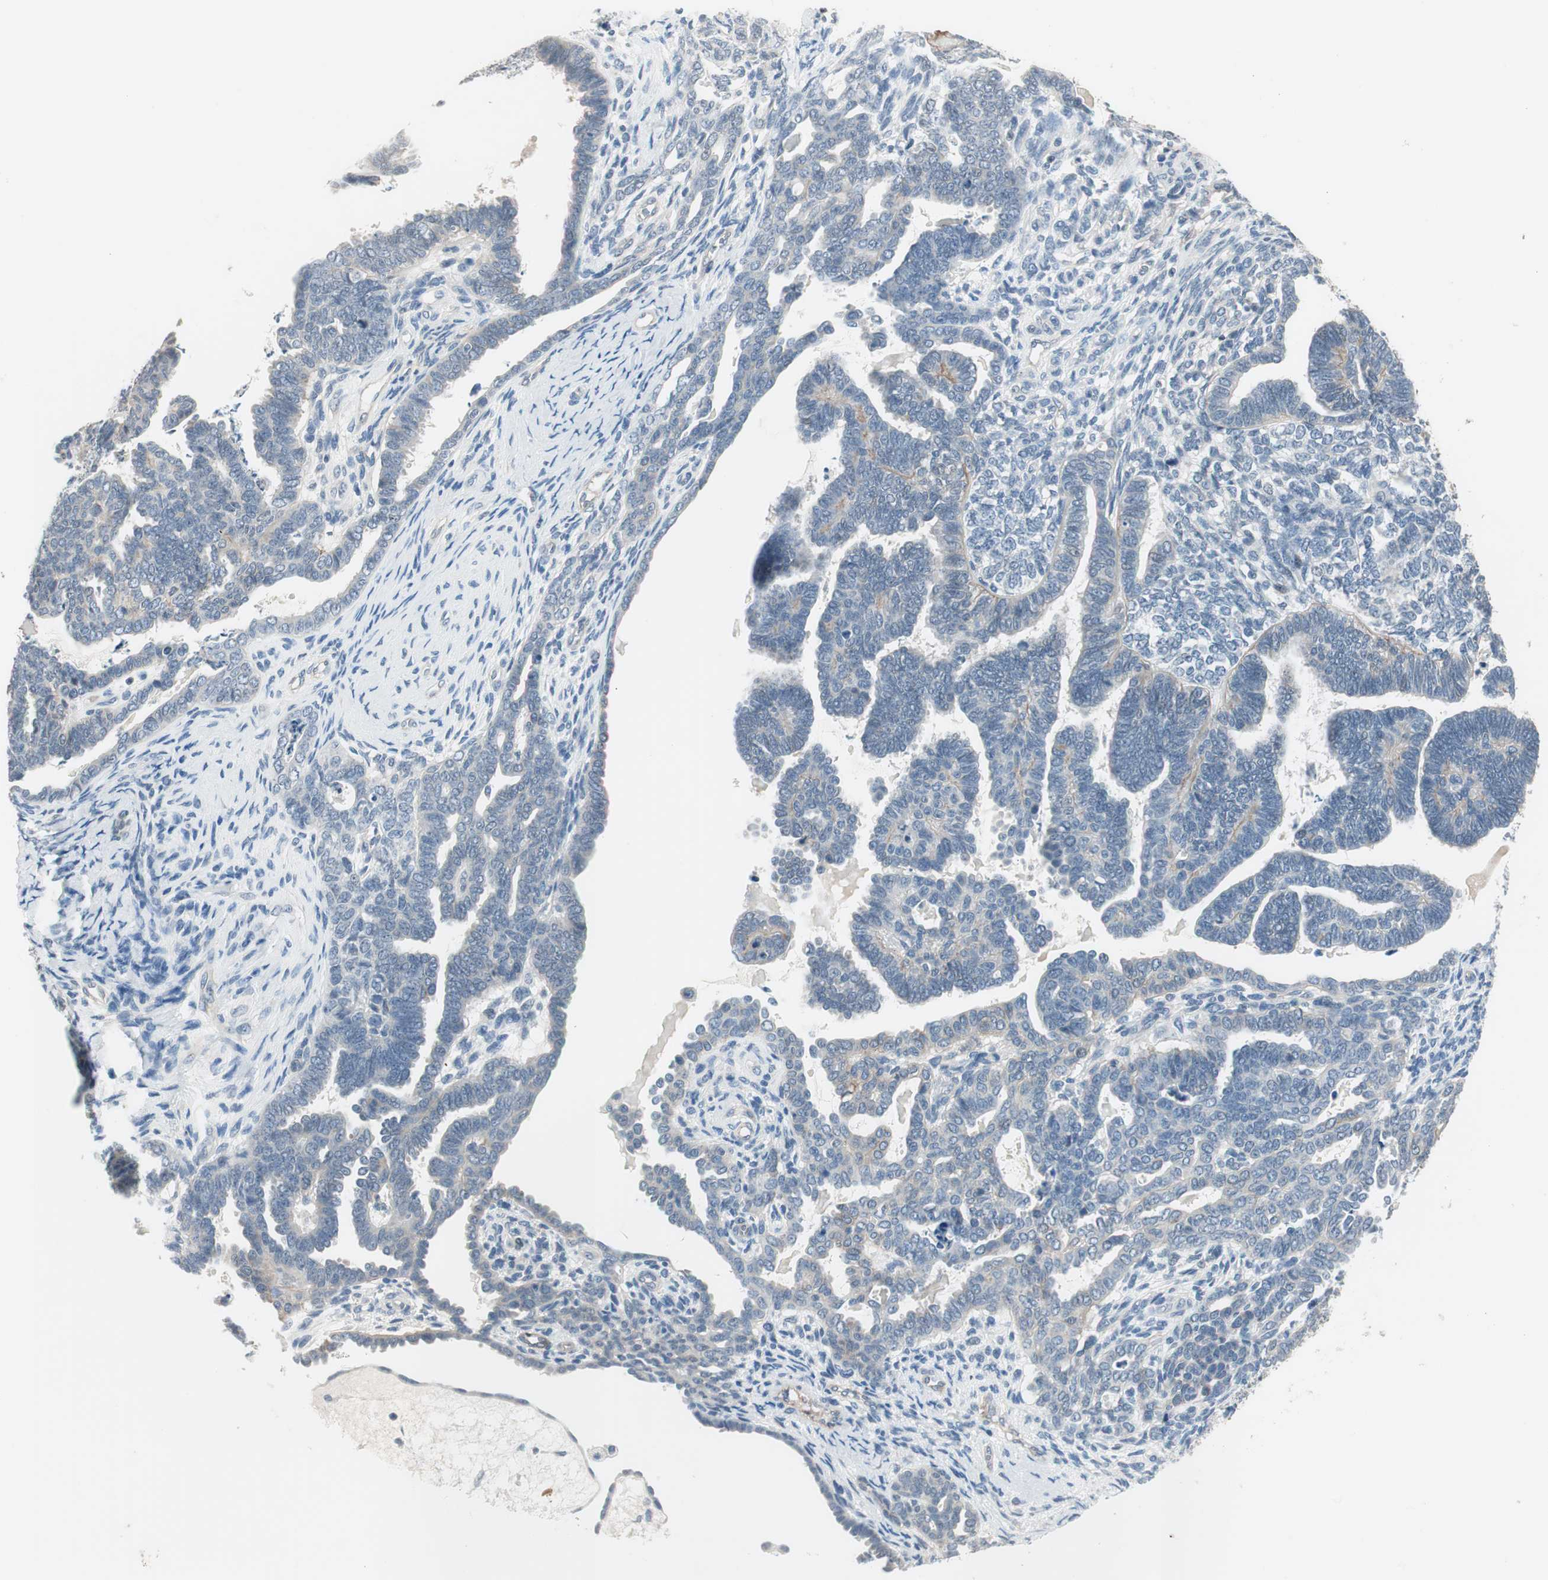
{"staining": {"intensity": "weak", "quantity": "<25%", "location": "cytoplasmic/membranous"}, "tissue": "endometrial cancer", "cell_type": "Tumor cells", "image_type": "cancer", "snomed": [{"axis": "morphology", "description": "Neoplasm, malignant, NOS"}, {"axis": "topography", "description": "Endometrium"}], "caption": "Image shows no significant protein expression in tumor cells of endometrial cancer (malignant neoplasm).", "gene": "ITGB4", "patient": {"sex": "female", "age": 74}}